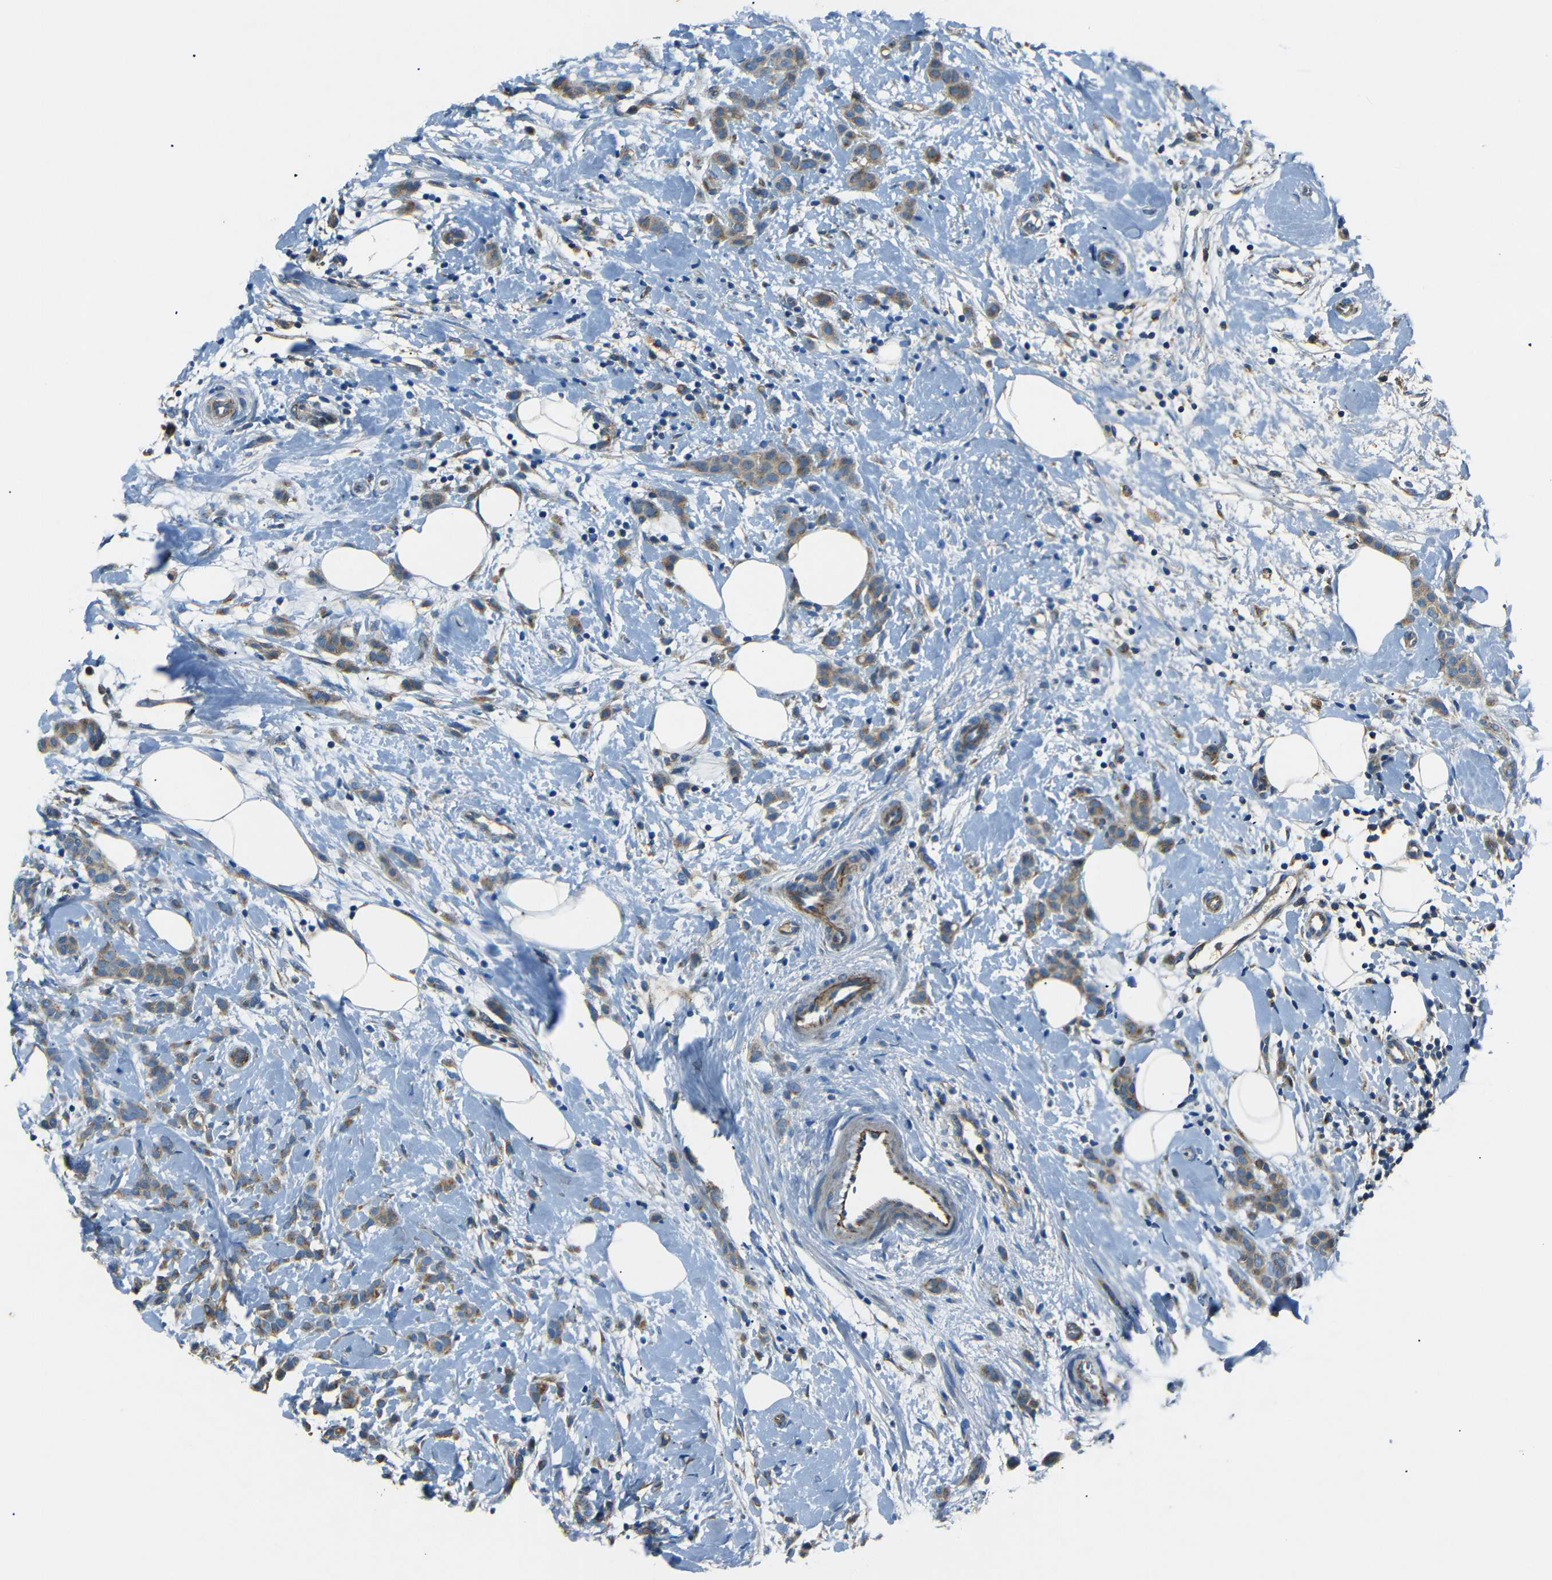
{"staining": {"intensity": "moderate", "quantity": ">75%", "location": "cytoplasmic/membranous"}, "tissue": "breast cancer", "cell_type": "Tumor cells", "image_type": "cancer", "snomed": [{"axis": "morphology", "description": "Lobular carcinoma, in situ"}, {"axis": "morphology", "description": "Lobular carcinoma"}, {"axis": "topography", "description": "Breast"}], "caption": "Human lobular carcinoma (breast) stained with a protein marker demonstrates moderate staining in tumor cells.", "gene": "NETO2", "patient": {"sex": "female", "age": 41}}